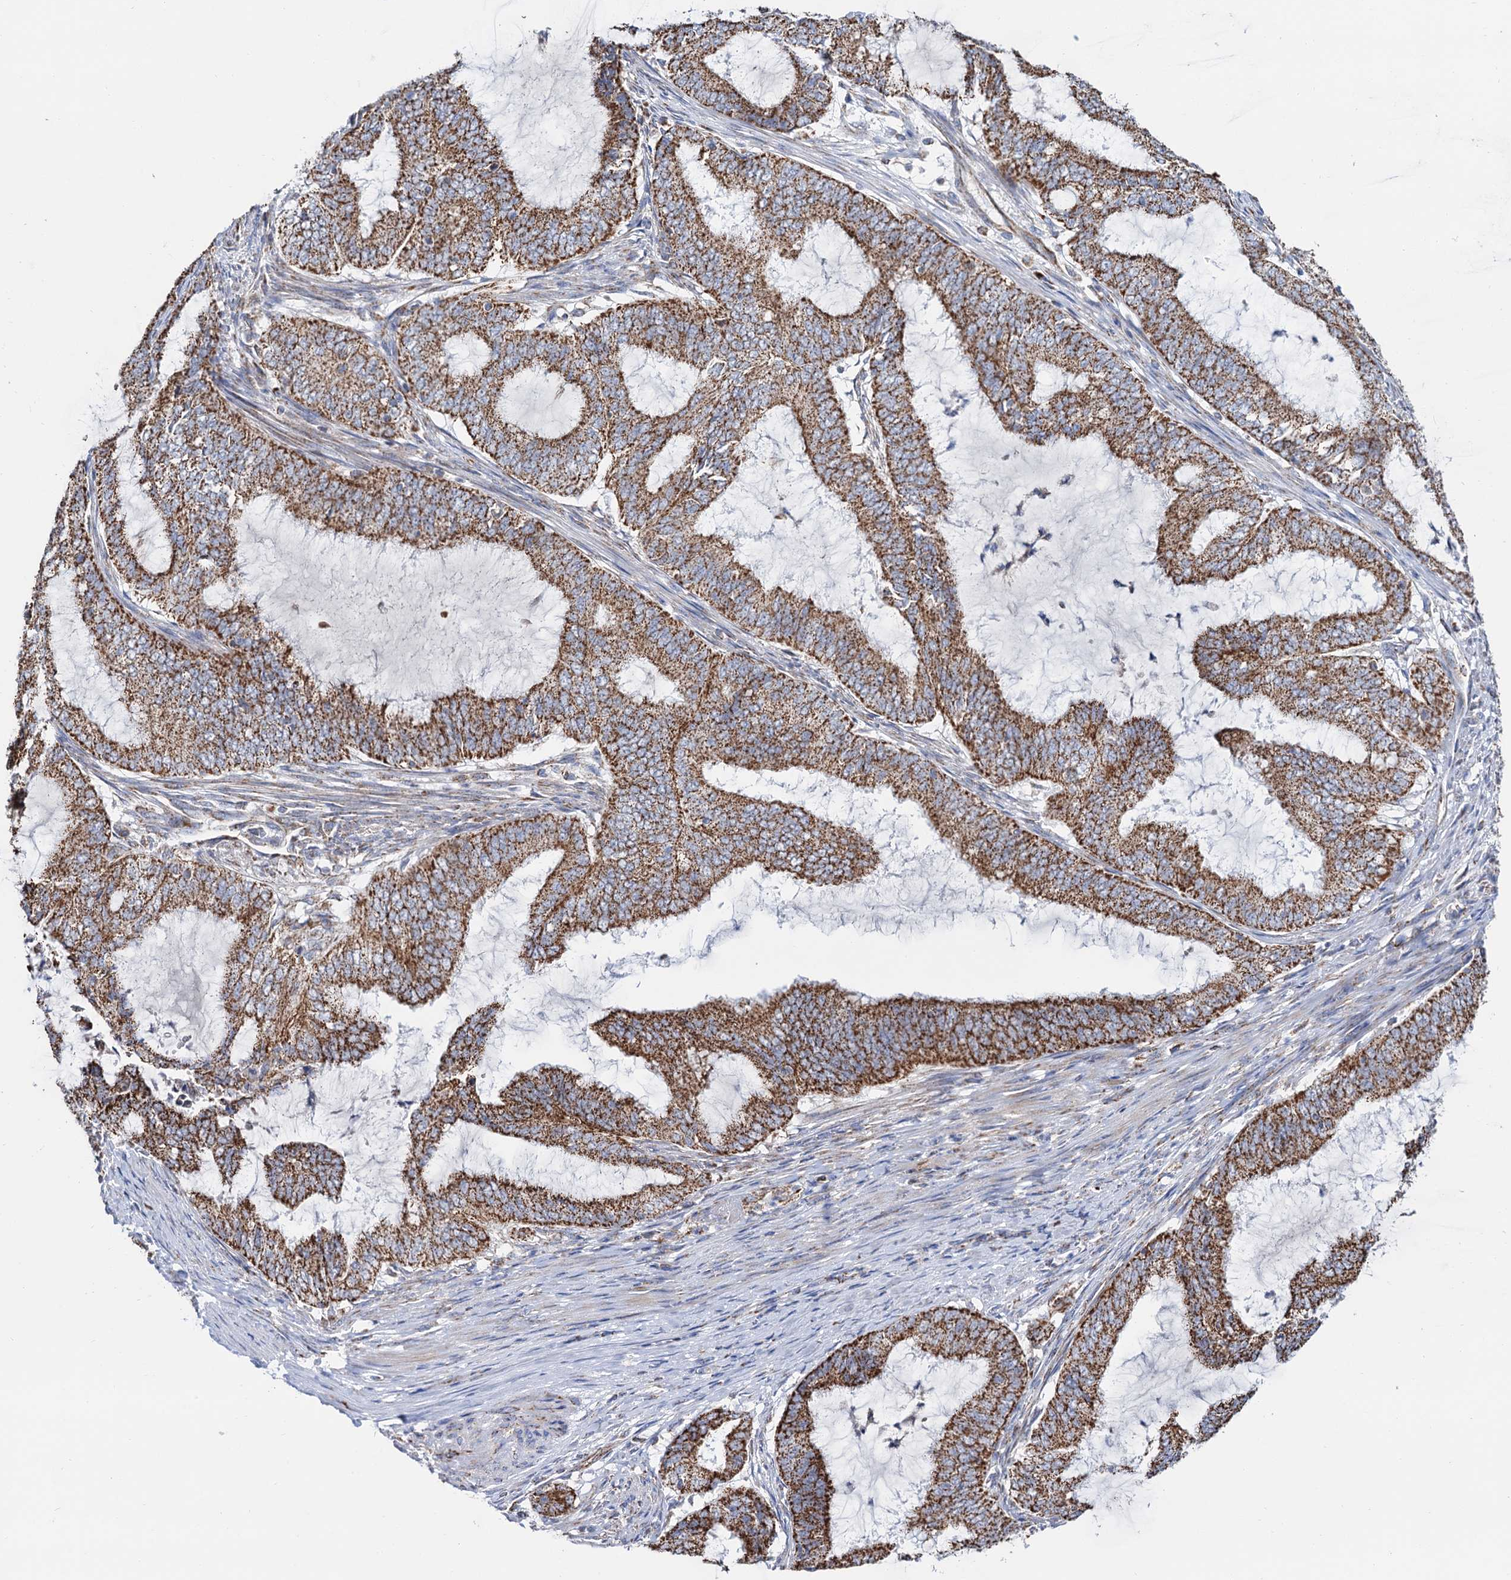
{"staining": {"intensity": "strong", "quantity": ">75%", "location": "cytoplasmic/membranous"}, "tissue": "endometrial cancer", "cell_type": "Tumor cells", "image_type": "cancer", "snomed": [{"axis": "morphology", "description": "Adenocarcinoma, NOS"}, {"axis": "topography", "description": "Endometrium"}], "caption": "Approximately >75% of tumor cells in human endometrial adenocarcinoma reveal strong cytoplasmic/membranous protein staining as visualized by brown immunohistochemical staining.", "gene": "C2CD3", "patient": {"sex": "female", "age": 51}}